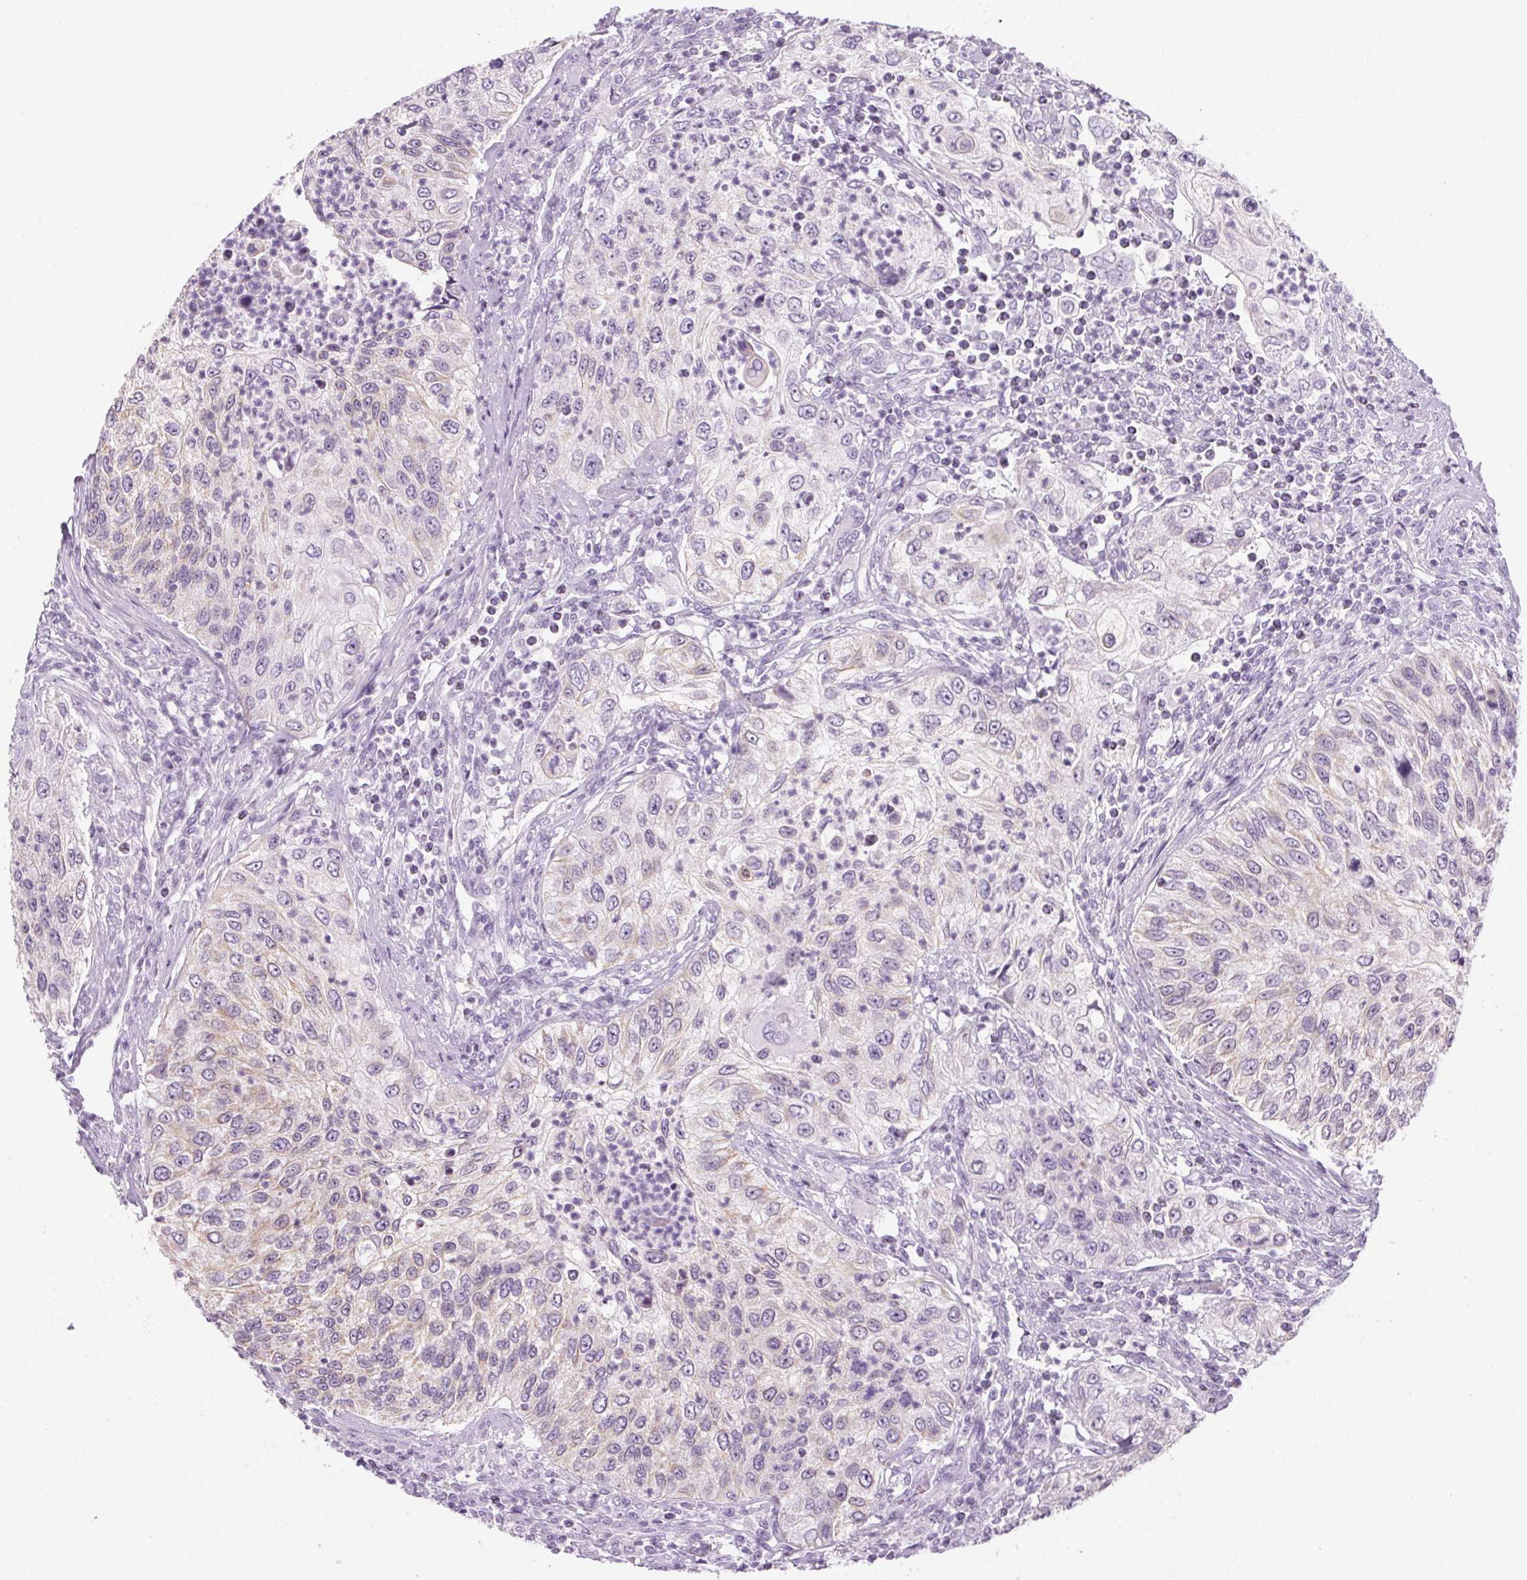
{"staining": {"intensity": "weak", "quantity": "<25%", "location": "cytoplasmic/membranous"}, "tissue": "urothelial cancer", "cell_type": "Tumor cells", "image_type": "cancer", "snomed": [{"axis": "morphology", "description": "Urothelial carcinoma, High grade"}, {"axis": "topography", "description": "Urinary bladder"}], "caption": "An immunohistochemistry photomicrograph of high-grade urothelial carcinoma is shown. There is no staining in tumor cells of high-grade urothelial carcinoma.", "gene": "RPTN", "patient": {"sex": "female", "age": 60}}